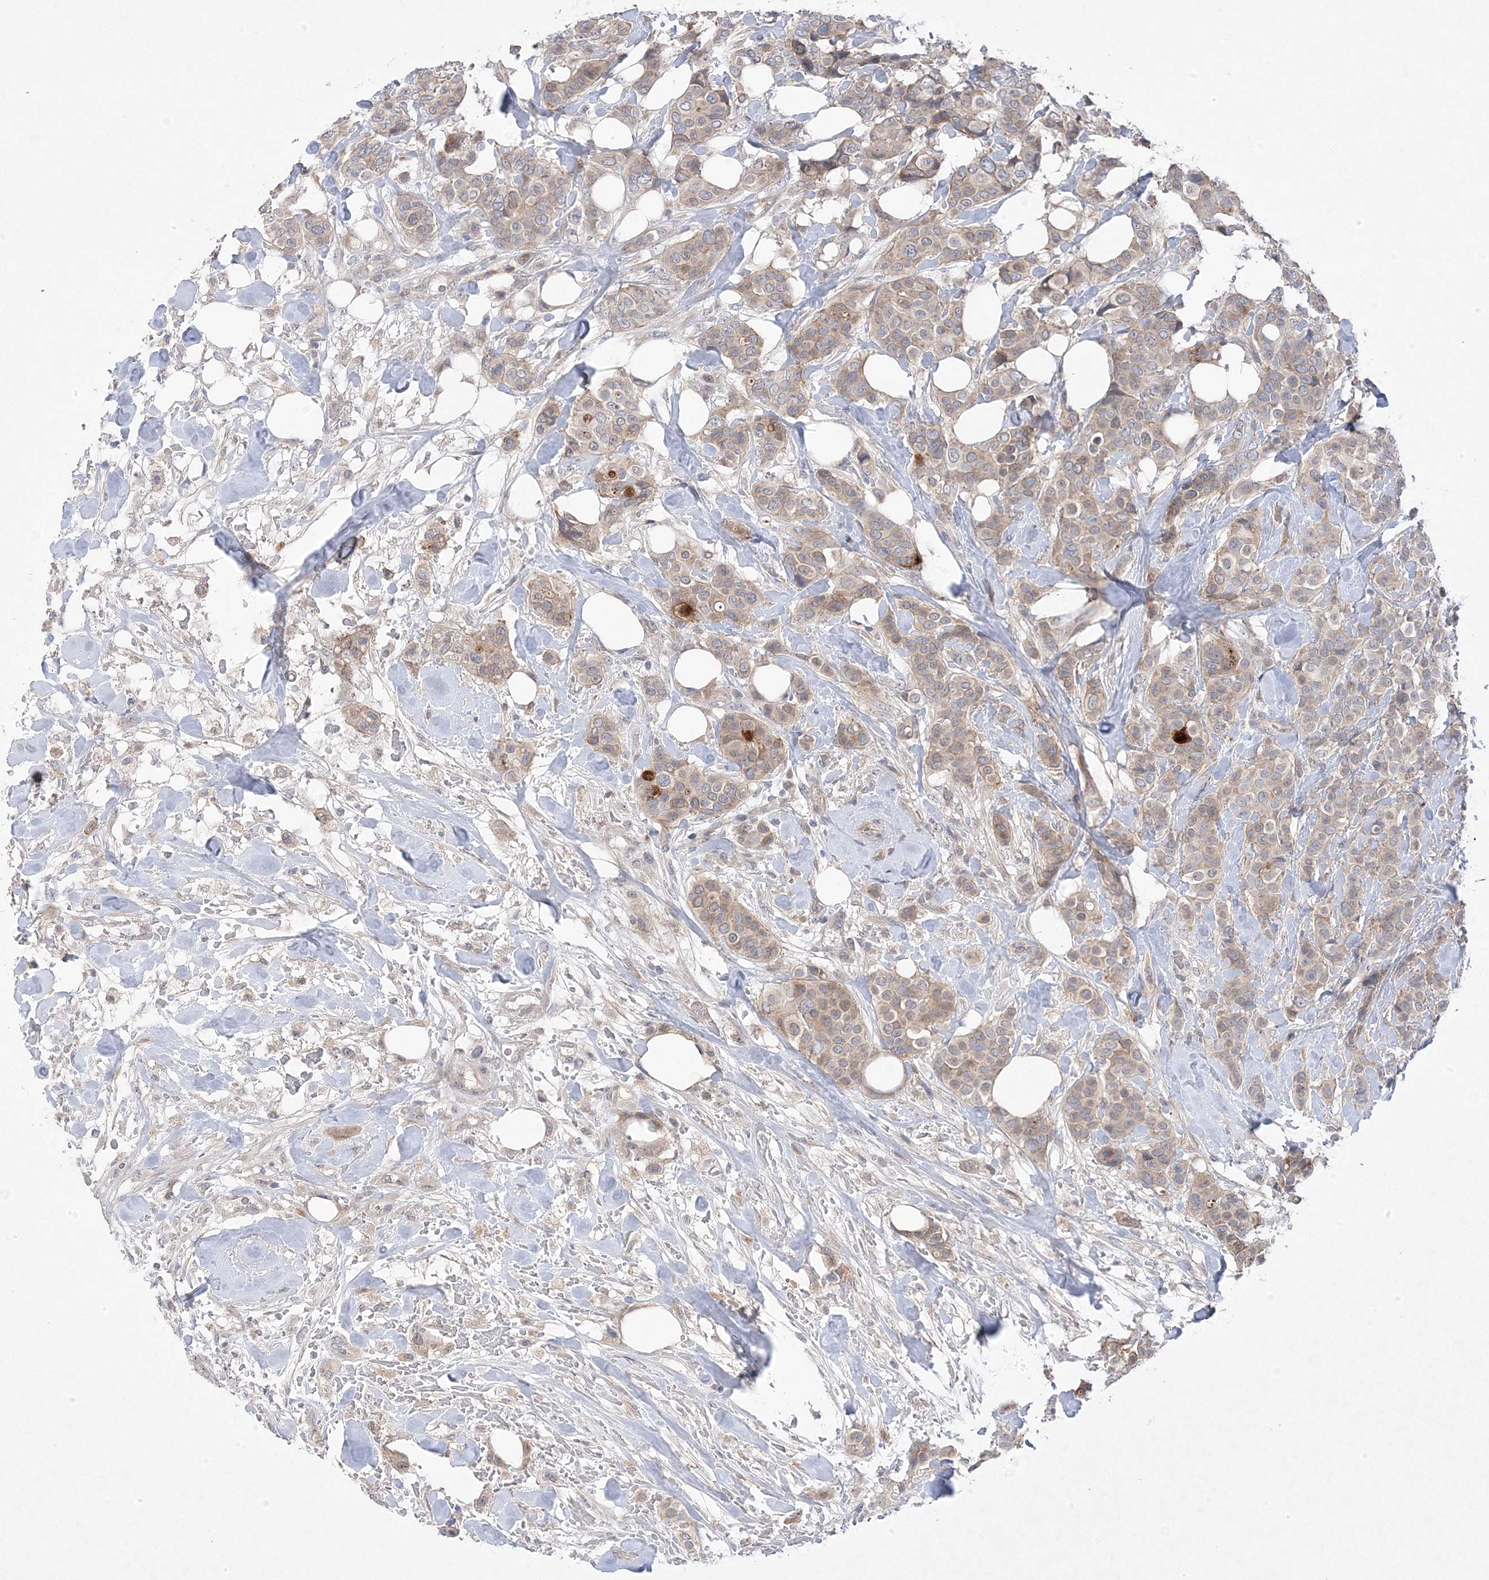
{"staining": {"intensity": "weak", "quantity": ">75%", "location": "cytoplasmic/membranous"}, "tissue": "breast cancer", "cell_type": "Tumor cells", "image_type": "cancer", "snomed": [{"axis": "morphology", "description": "Lobular carcinoma"}, {"axis": "topography", "description": "Breast"}], "caption": "Tumor cells display low levels of weak cytoplasmic/membranous positivity in approximately >75% of cells in human breast cancer (lobular carcinoma).", "gene": "ANAPC1", "patient": {"sex": "female", "age": 51}}